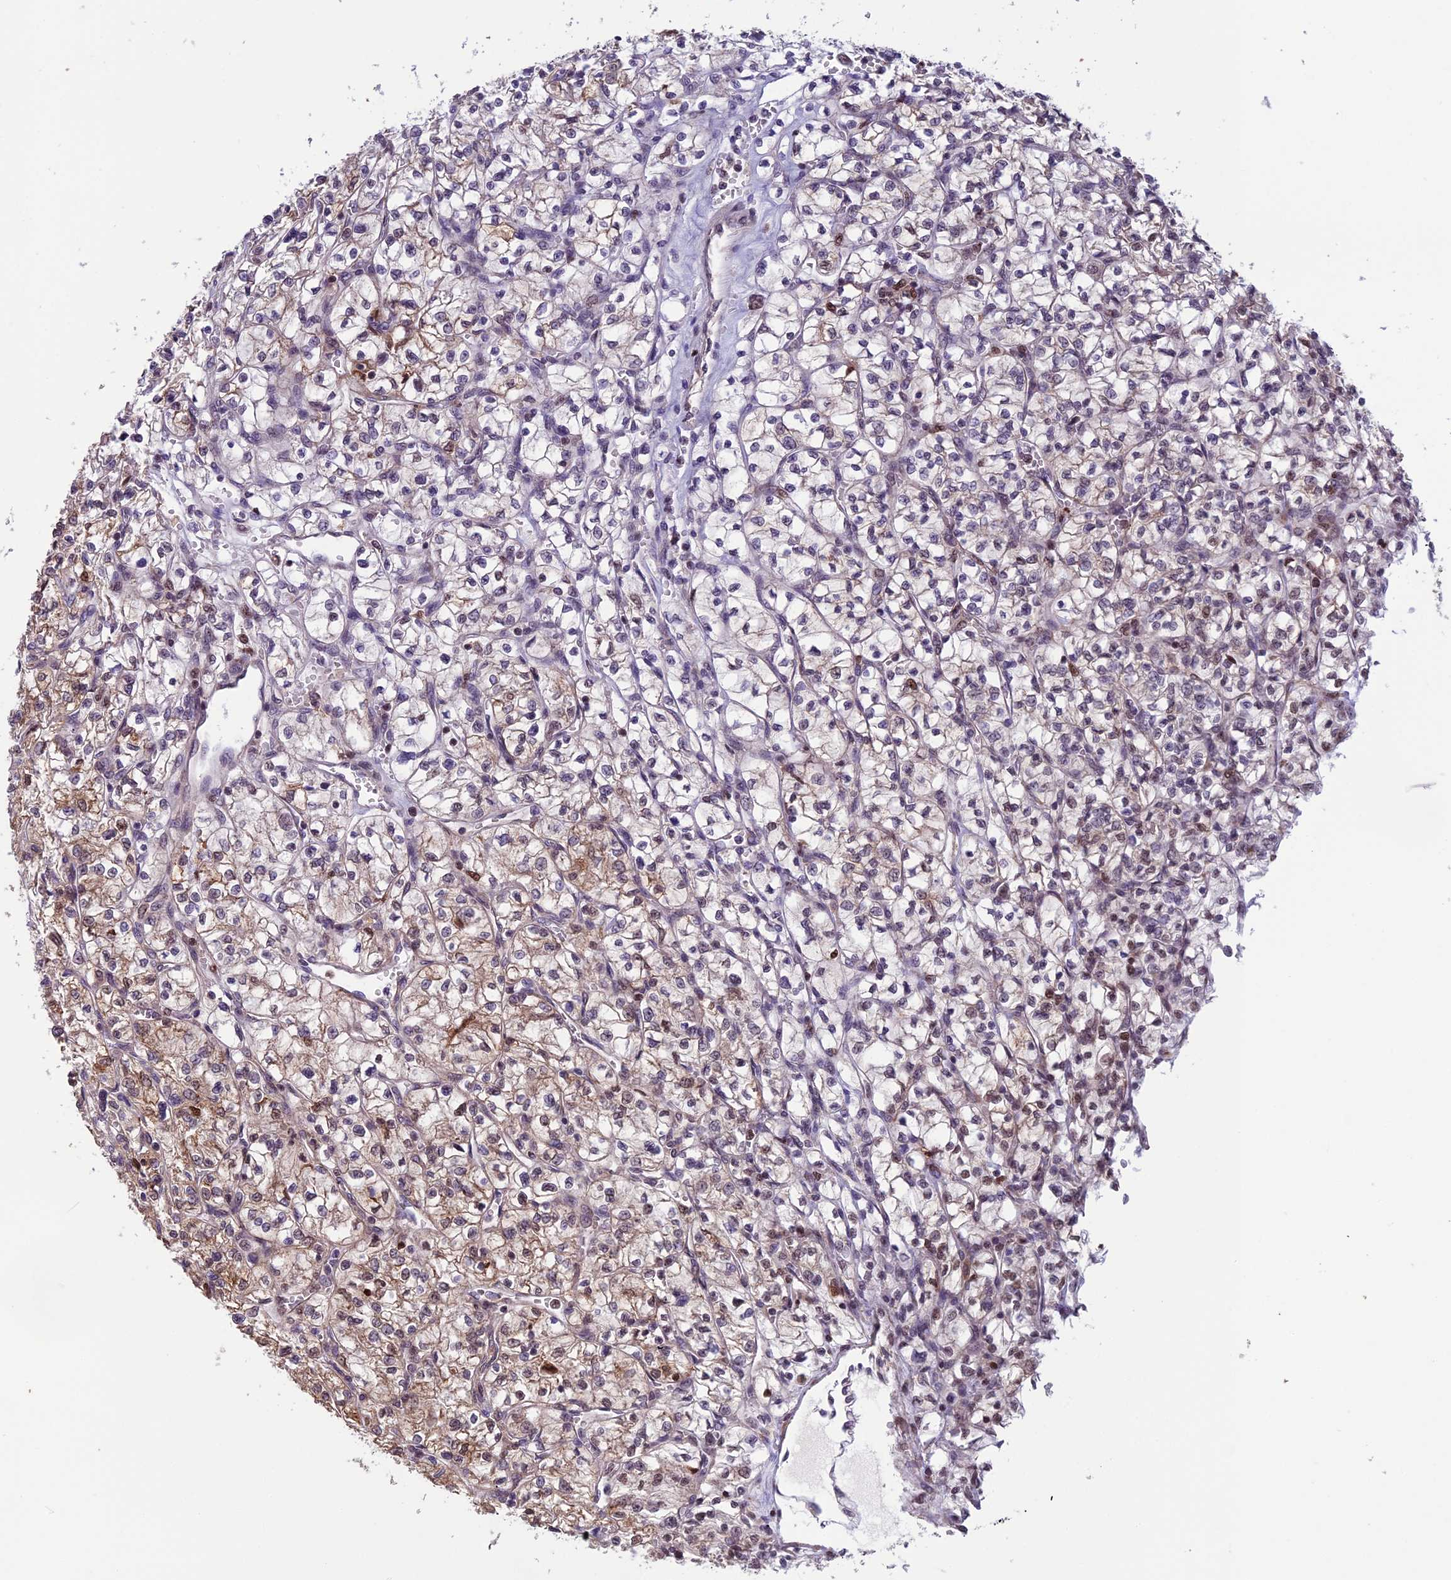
{"staining": {"intensity": "moderate", "quantity": "<25%", "location": "cytoplasmic/membranous,nuclear"}, "tissue": "renal cancer", "cell_type": "Tumor cells", "image_type": "cancer", "snomed": [{"axis": "morphology", "description": "Adenocarcinoma, NOS"}, {"axis": "topography", "description": "Kidney"}], "caption": "Brown immunohistochemical staining in human adenocarcinoma (renal) demonstrates moderate cytoplasmic/membranous and nuclear staining in about <25% of tumor cells.", "gene": "MIS12", "patient": {"sex": "female", "age": 64}}